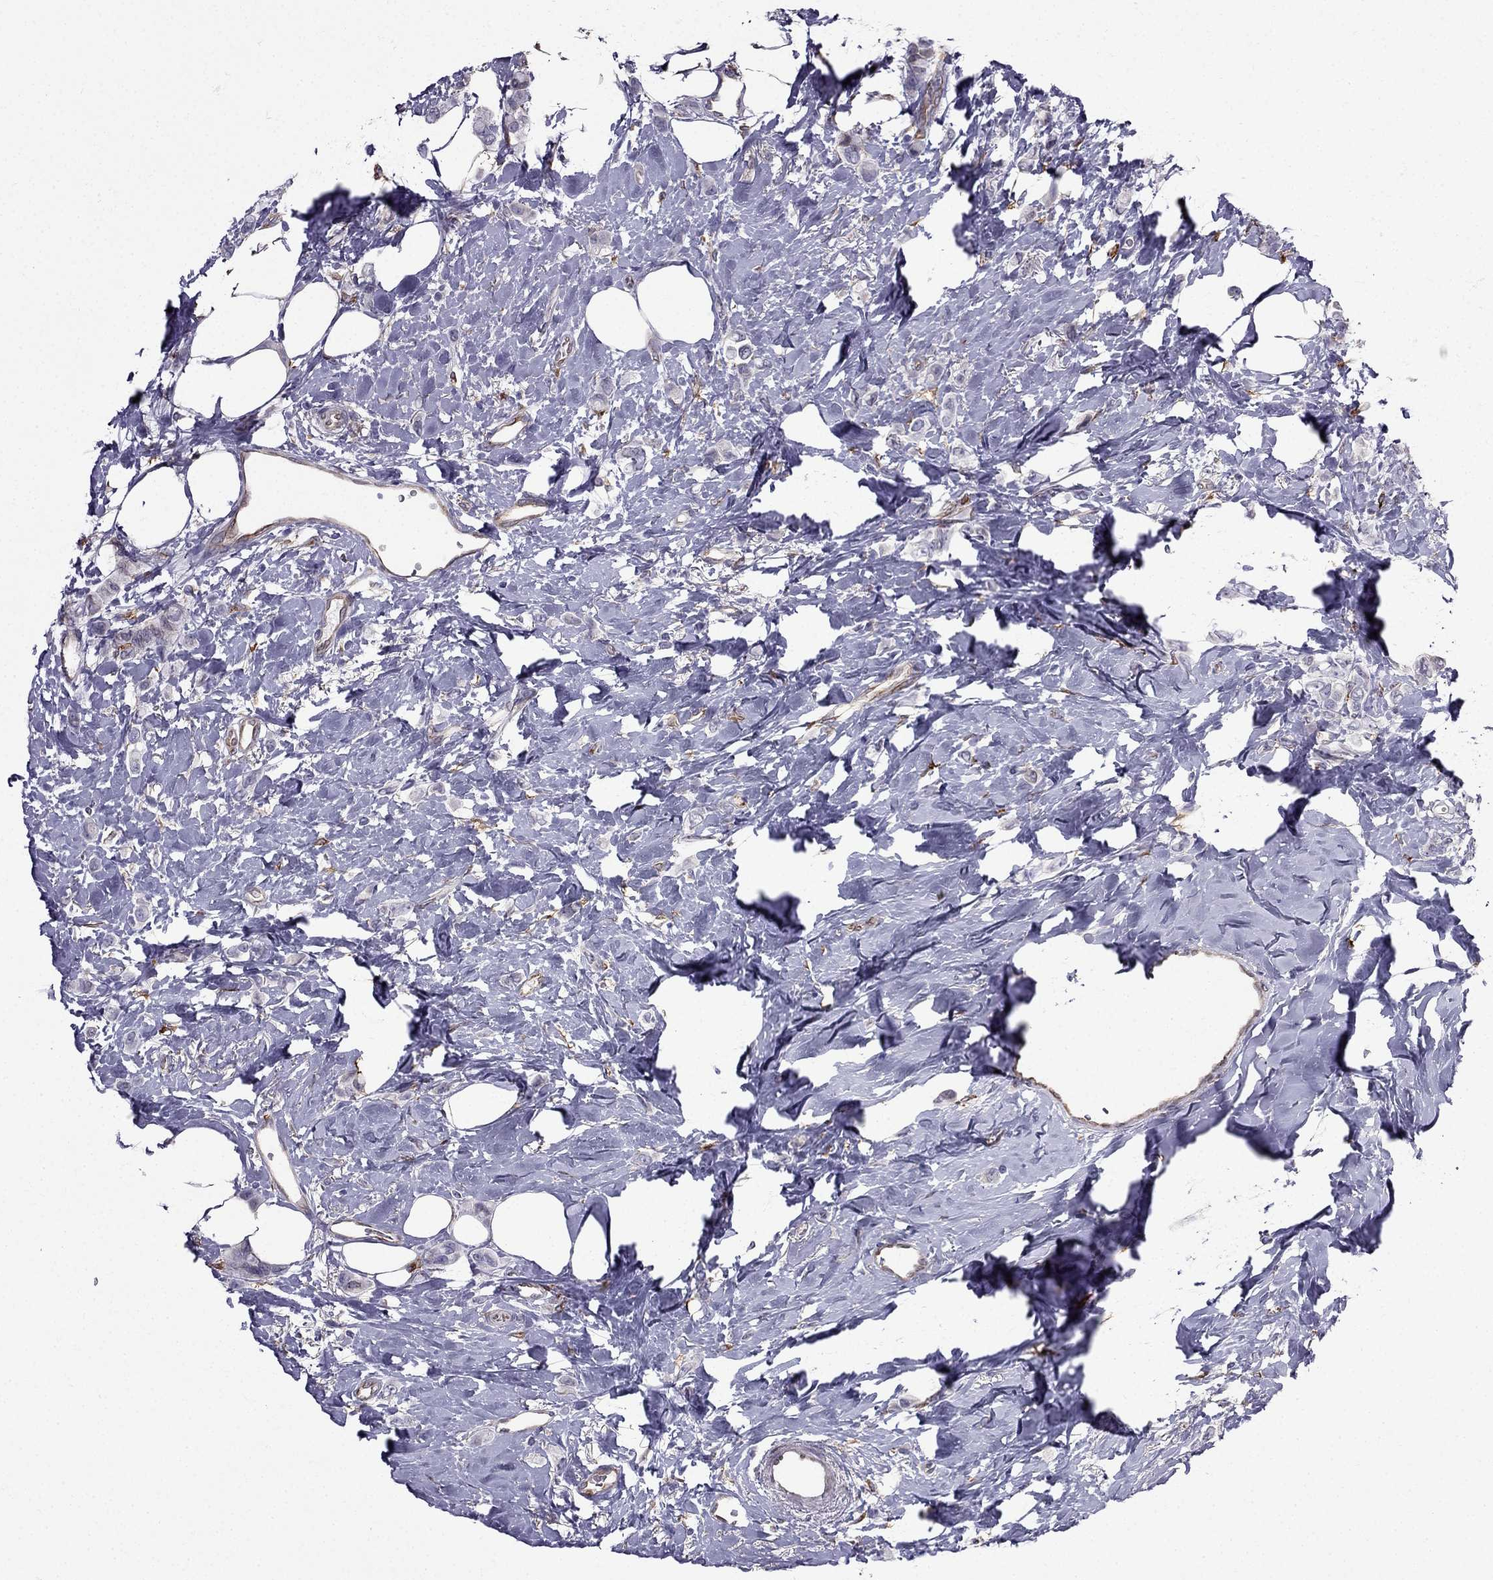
{"staining": {"intensity": "negative", "quantity": "none", "location": "none"}, "tissue": "breast cancer", "cell_type": "Tumor cells", "image_type": "cancer", "snomed": [{"axis": "morphology", "description": "Lobular carcinoma"}, {"axis": "topography", "description": "Breast"}], "caption": "Tumor cells show no significant expression in breast lobular carcinoma.", "gene": "IKBIP", "patient": {"sex": "female", "age": 66}}